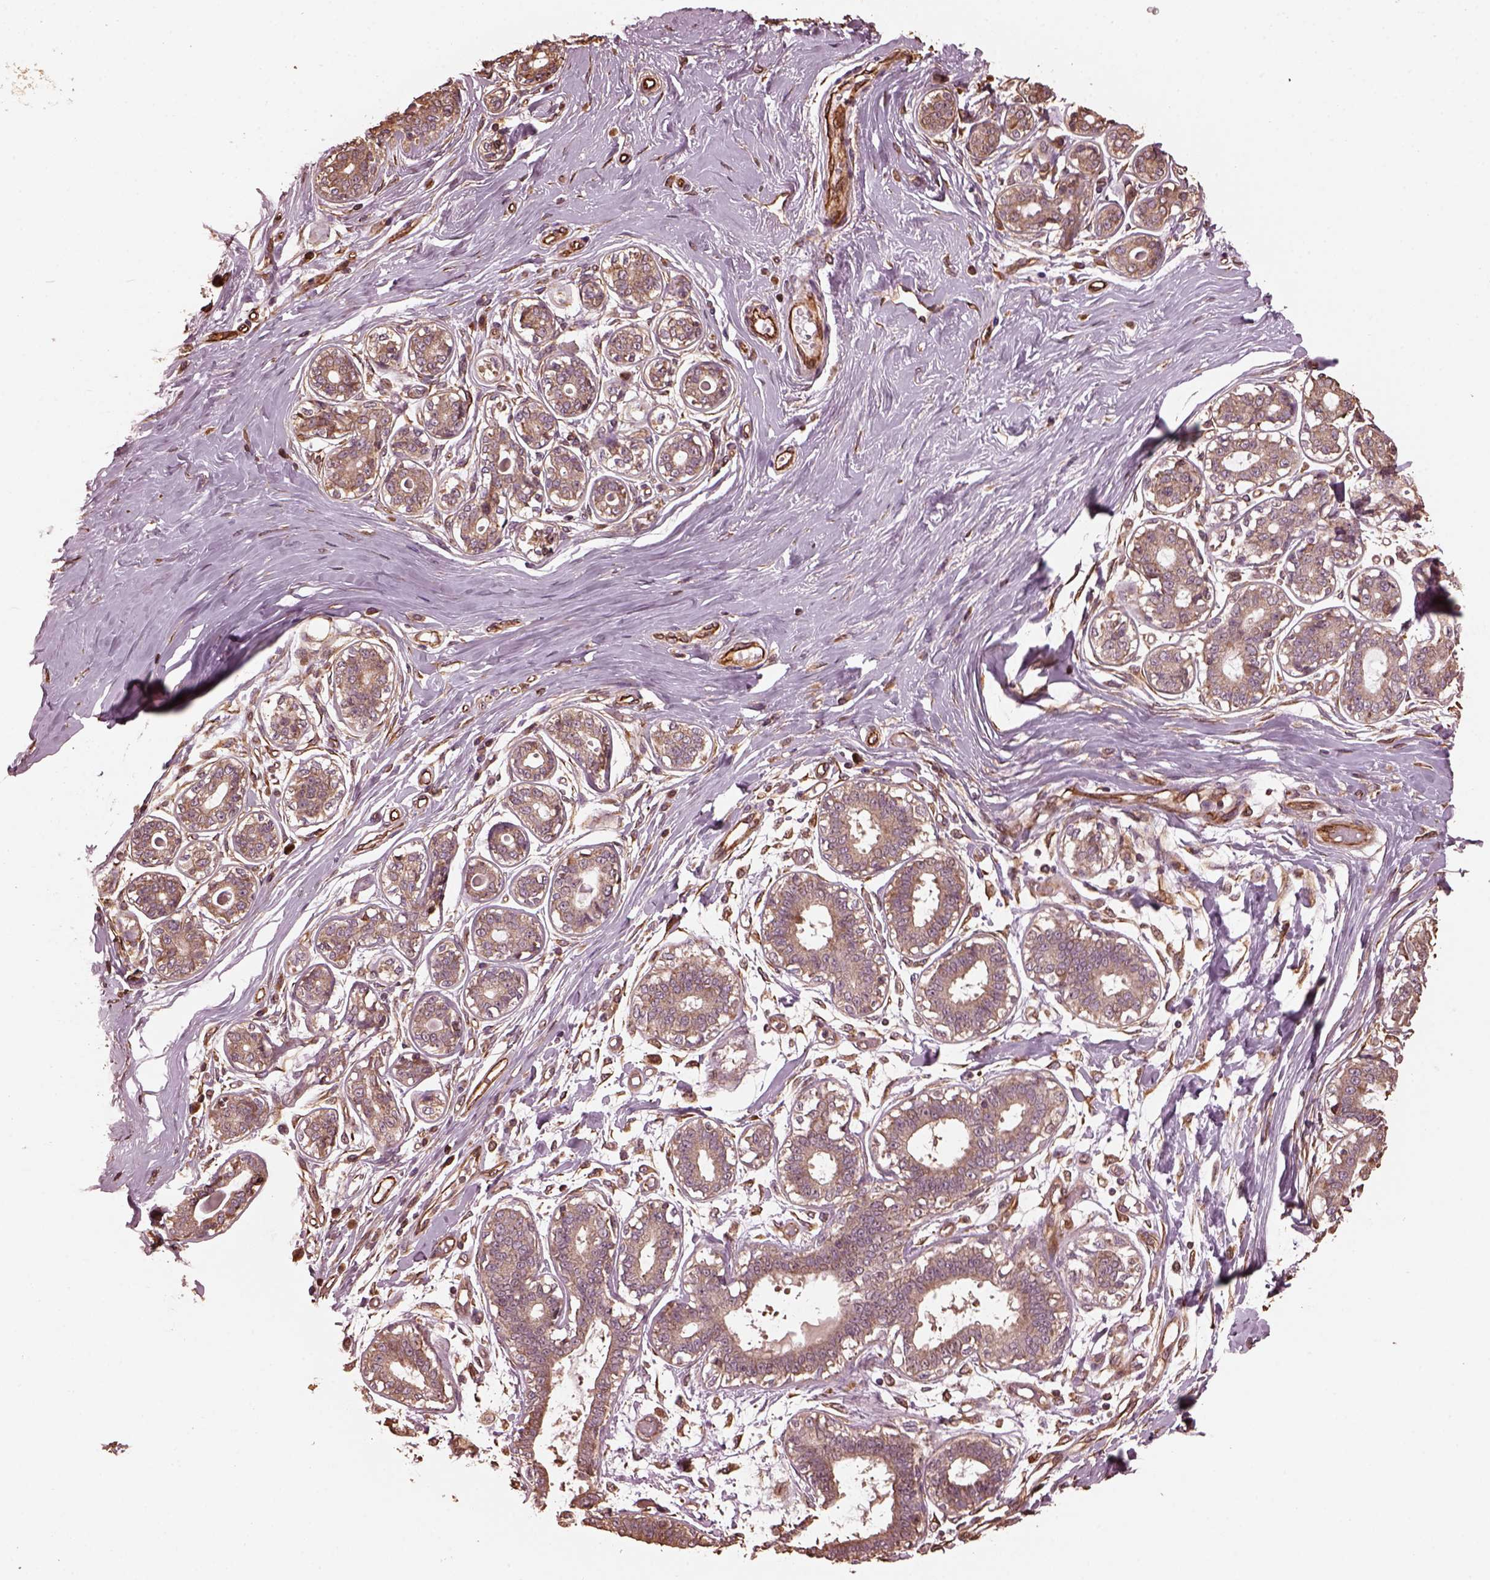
{"staining": {"intensity": "moderate", "quantity": ">75%", "location": "cytoplasmic/membranous"}, "tissue": "breast", "cell_type": "Adipocytes", "image_type": "normal", "snomed": [{"axis": "morphology", "description": "Normal tissue, NOS"}, {"axis": "topography", "description": "Skin"}, {"axis": "topography", "description": "Breast"}], "caption": "Moderate cytoplasmic/membranous staining is appreciated in approximately >75% of adipocytes in unremarkable breast. Nuclei are stained in blue.", "gene": "GTPBP1", "patient": {"sex": "female", "age": 43}}